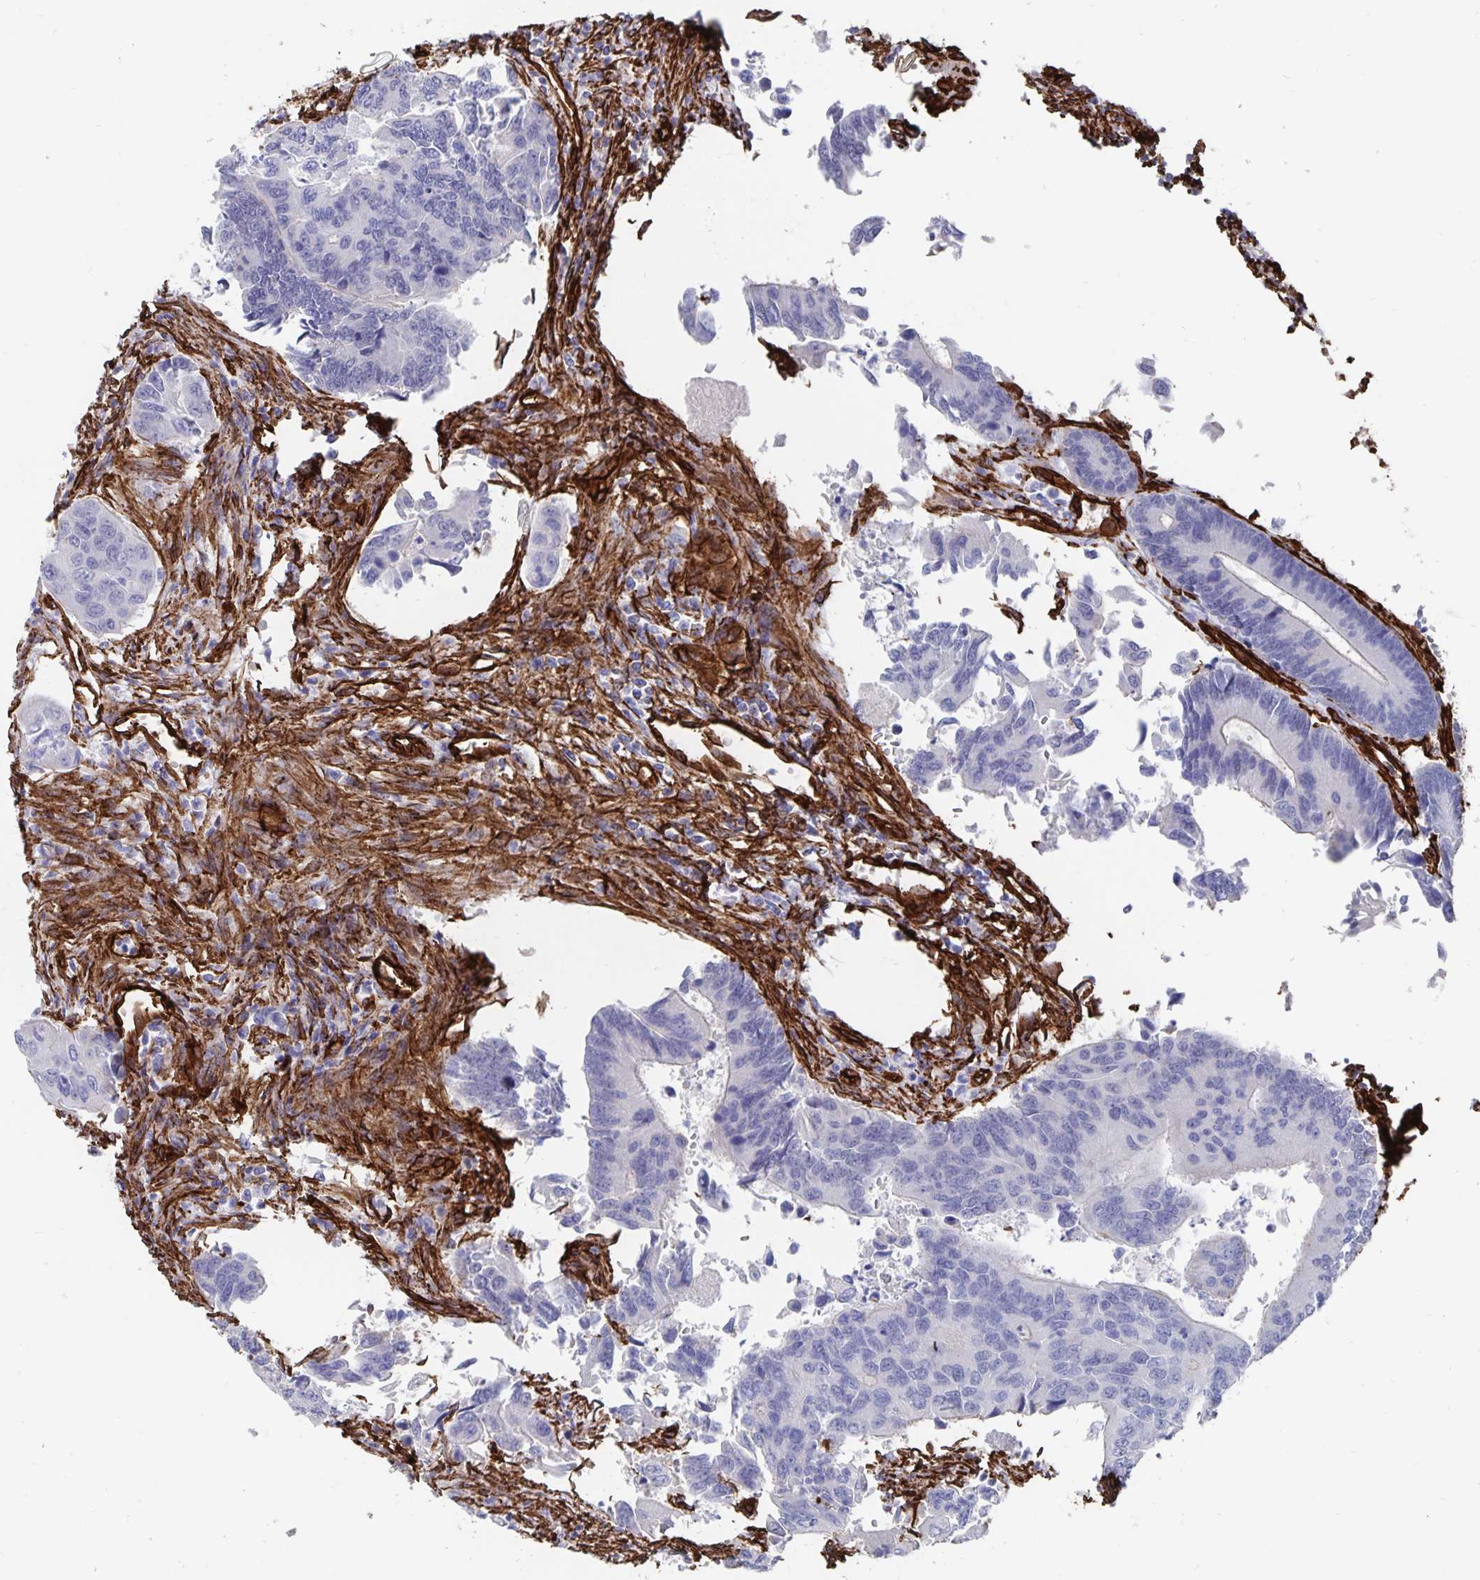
{"staining": {"intensity": "negative", "quantity": "none", "location": "none"}, "tissue": "colorectal cancer", "cell_type": "Tumor cells", "image_type": "cancer", "snomed": [{"axis": "morphology", "description": "Adenocarcinoma, NOS"}, {"axis": "topography", "description": "Colon"}], "caption": "This is an immunohistochemistry micrograph of colorectal adenocarcinoma. There is no positivity in tumor cells.", "gene": "DCHS2", "patient": {"sex": "female", "age": 67}}